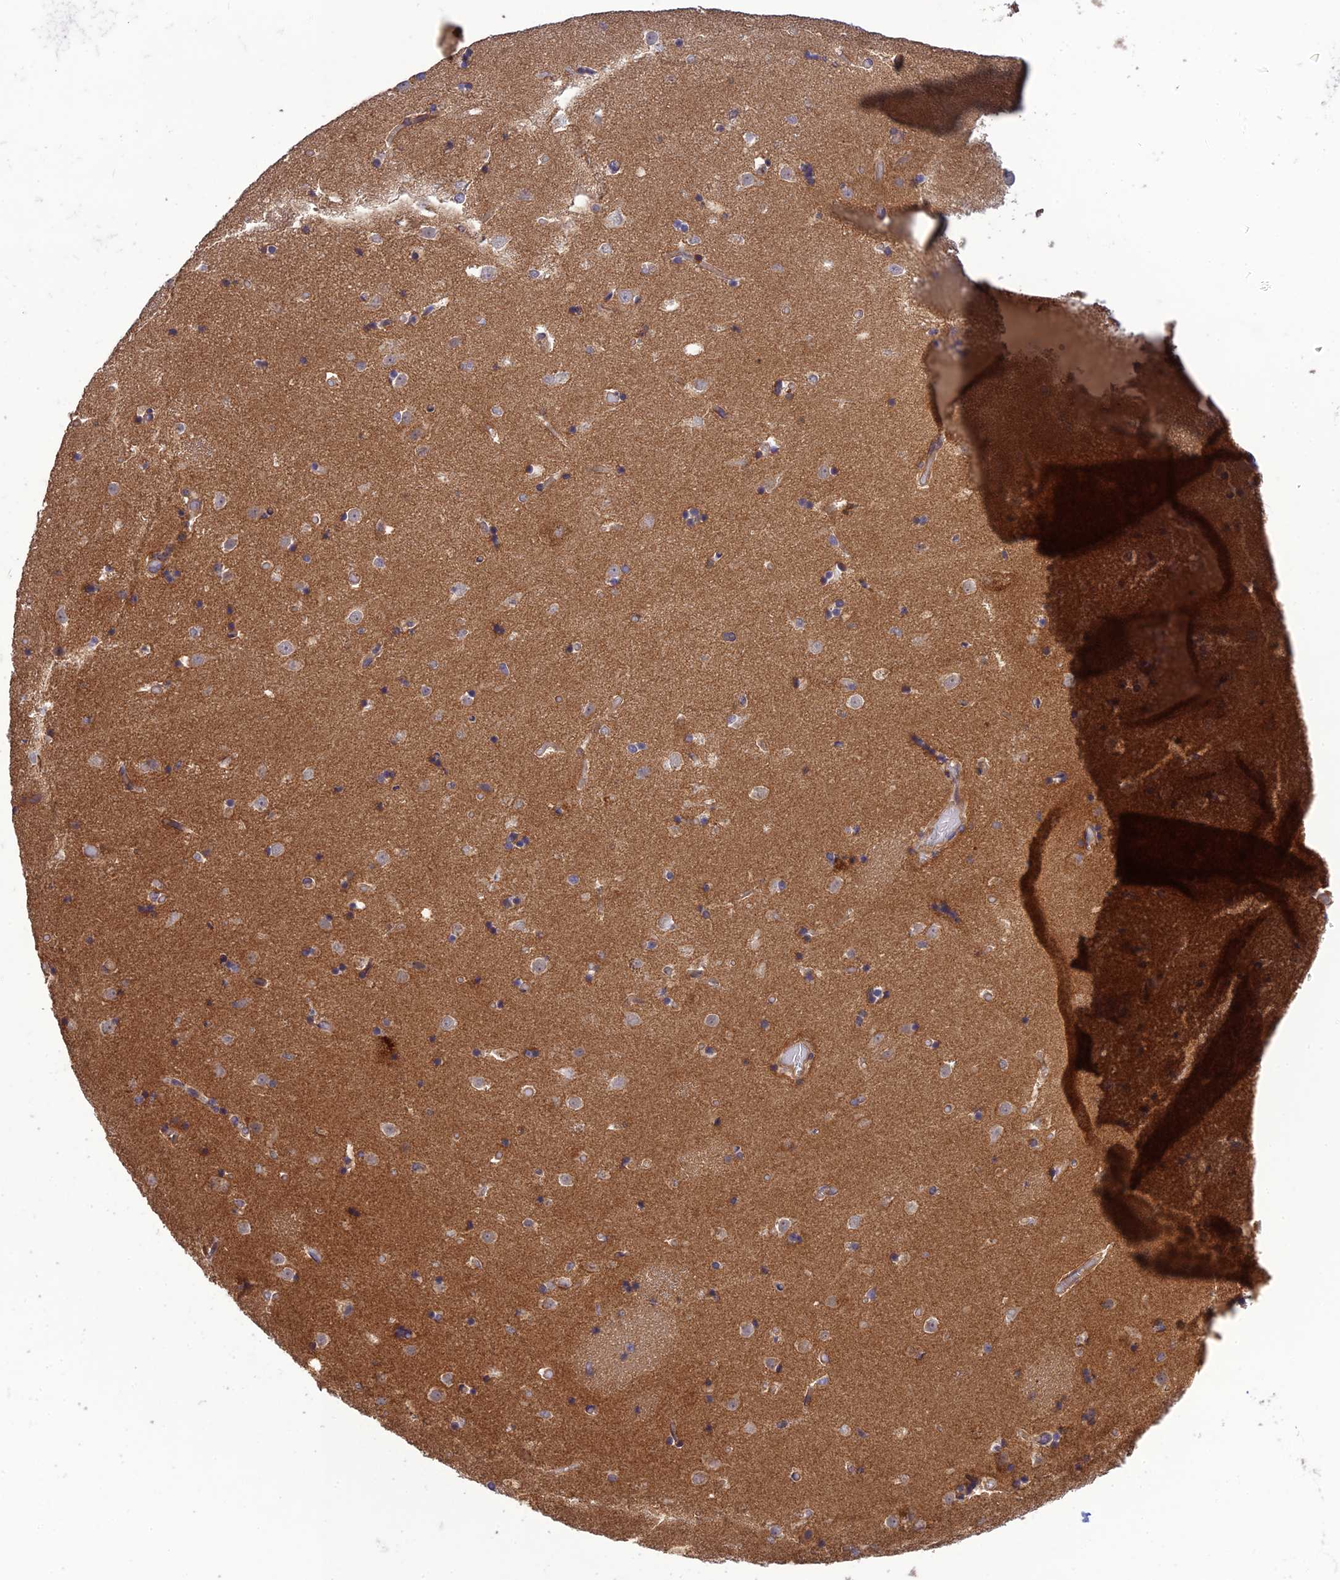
{"staining": {"intensity": "negative", "quantity": "none", "location": "none"}, "tissue": "caudate", "cell_type": "Glial cells", "image_type": "normal", "snomed": [{"axis": "morphology", "description": "Normal tissue, NOS"}, {"axis": "topography", "description": "Lateral ventricle wall"}], "caption": "Immunohistochemistry histopathology image of benign caudate: human caudate stained with DAB displays no significant protein staining in glial cells. (Brightfield microscopy of DAB IHC at high magnification).", "gene": "TMEM131L", "patient": {"sex": "female", "age": 52}}